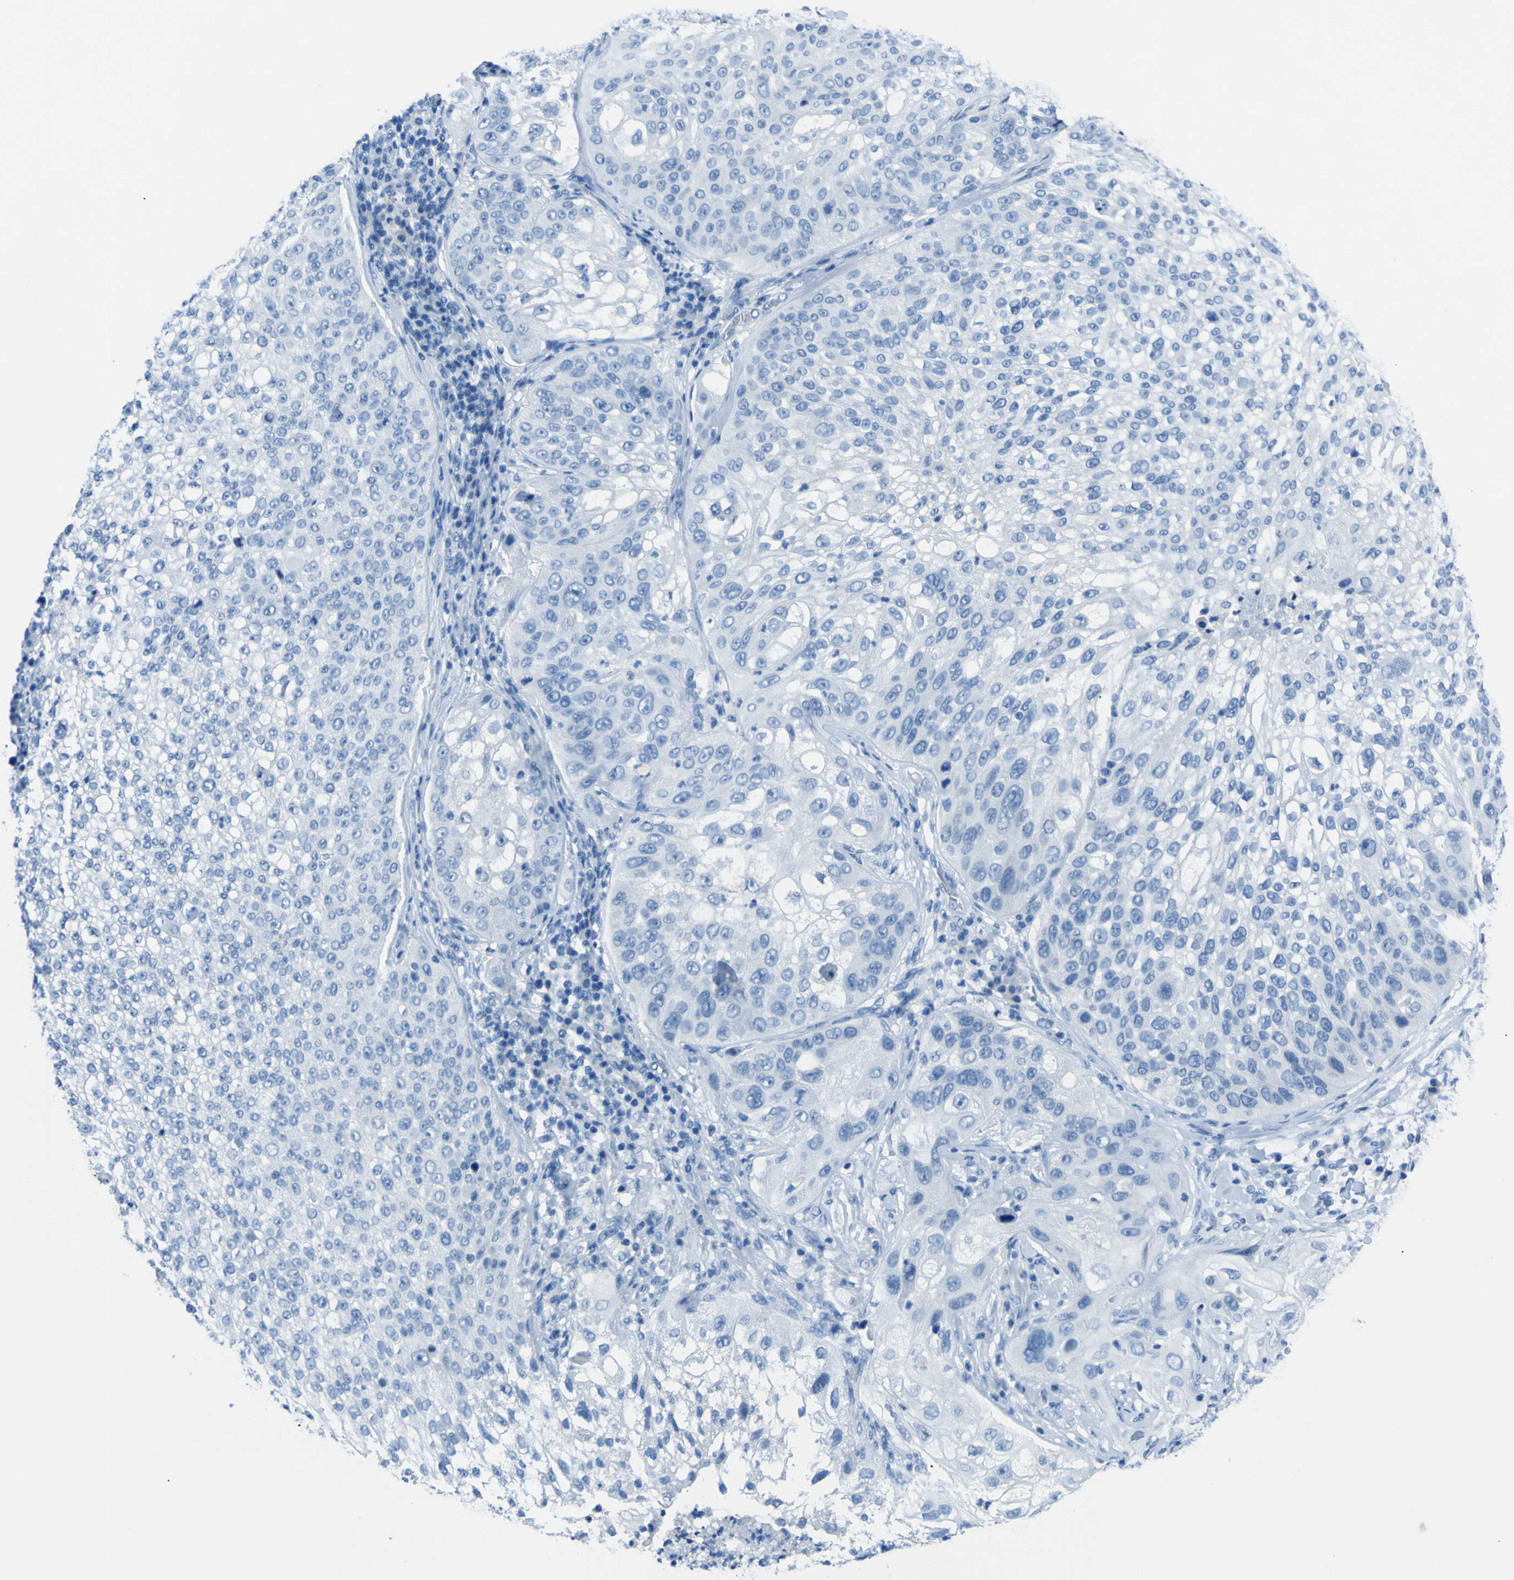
{"staining": {"intensity": "negative", "quantity": "none", "location": "none"}, "tissue": "lung cancer", "cell_type": "Tumor cells", "image_type": "cancer", "snomed": [{"axis": "morphology", "description": "Inflammation, NOS"}, {"axis": "morphology", "description": "Squamous cell carcinoma, NOS"}, {"axis": "topography", "description": "Lymph node"}, {"axis": "topography", "description": "Soft tissue"}, {"axis": "topography", "description": "Lung"}], "caption": "Lung squamous cell carcinoma stained for a protein using IHC exhibits no expression tumor cells.", "gene": "PHKG1", "patient": {"sex": "male", "age": 66}}